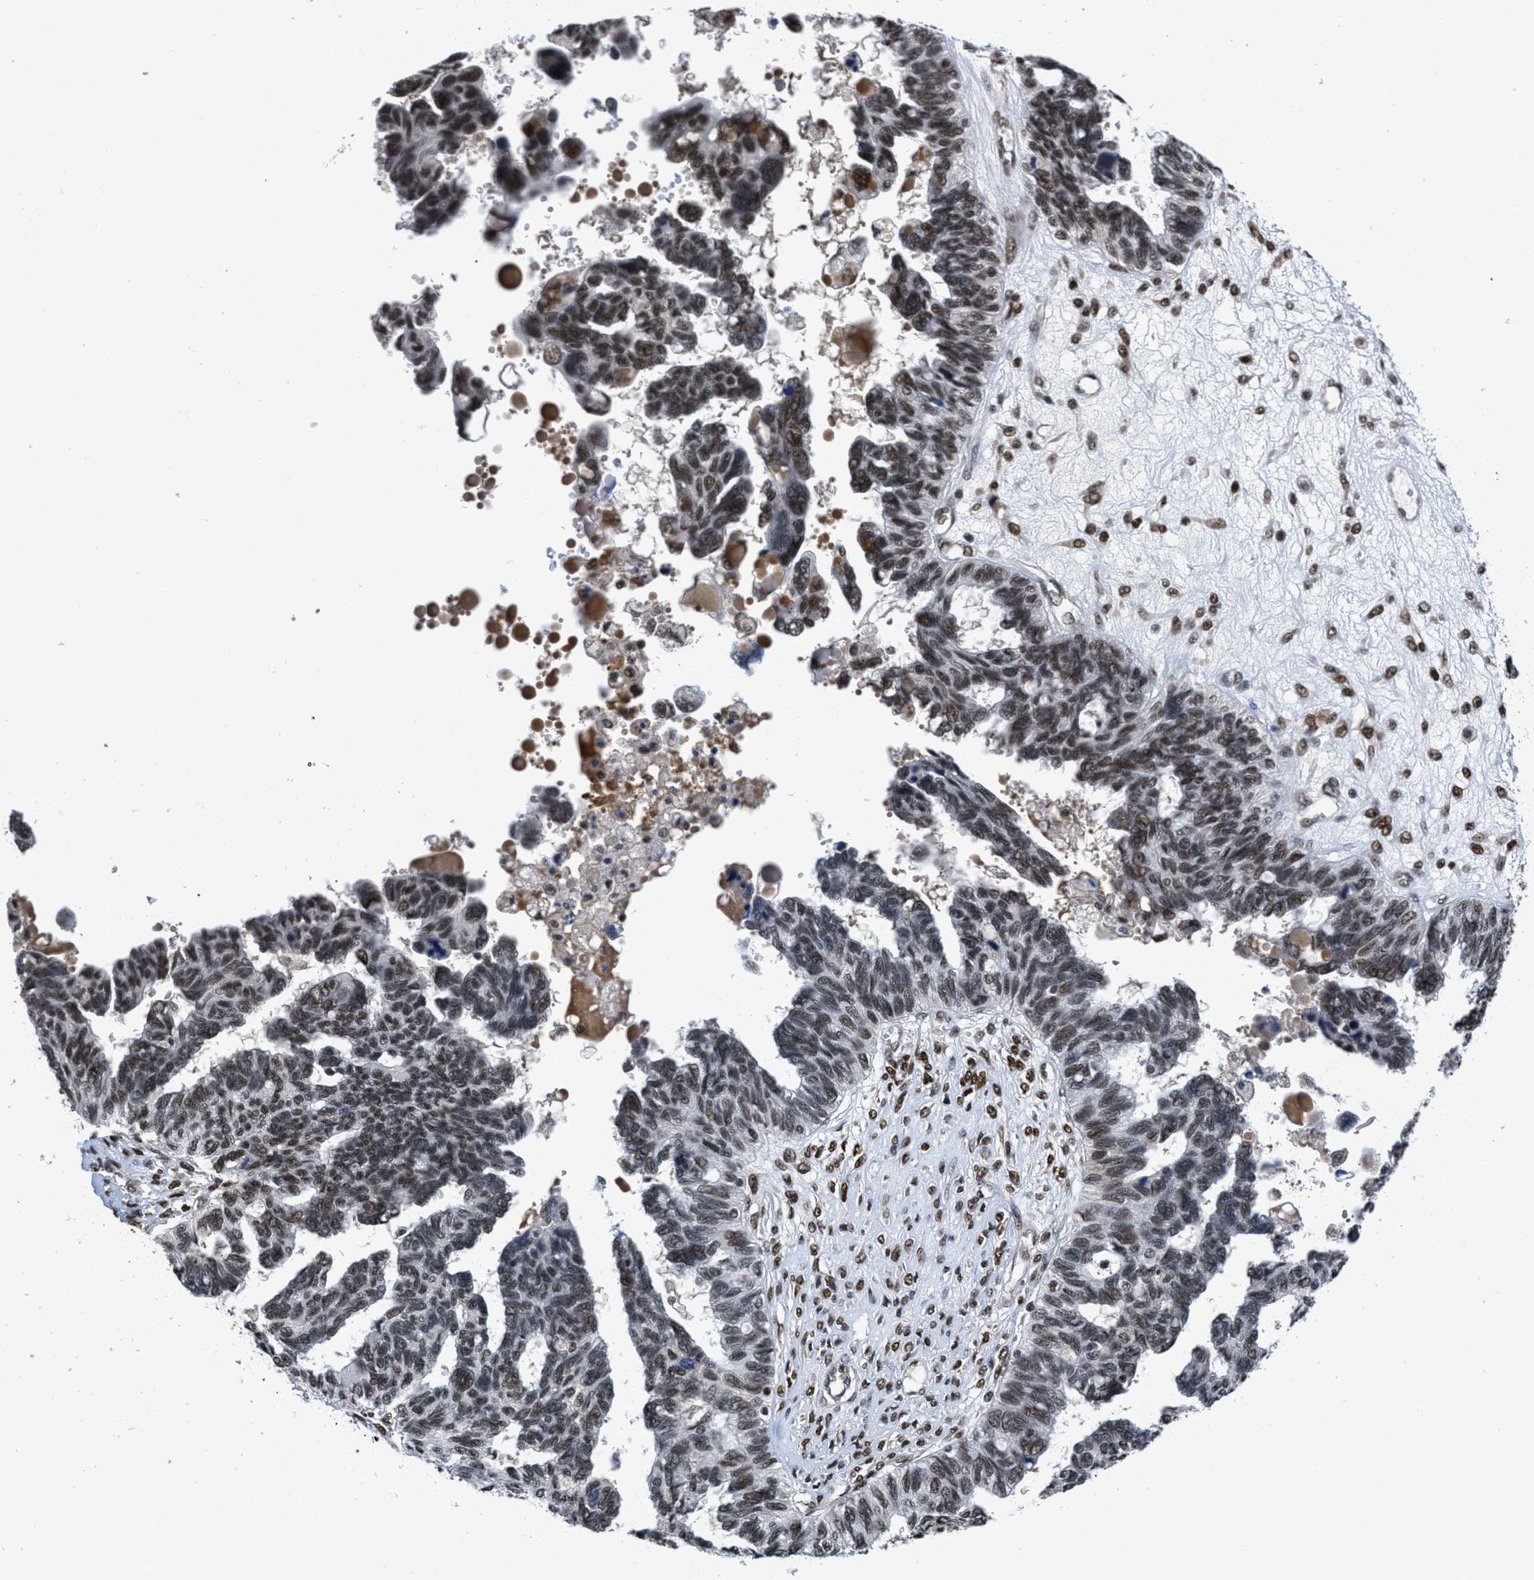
{"staining": {"intensity": "moderate", "quantity": ">75%", "location": "nuclear"}, "tissue": "ovarian cancer", "cell_type": "Tumor cells", "image_type": "cancer", "snomed": [{"axis": "morphology", "description": "Cystadenocarcinoma, serous, NOS"}, {"axis": "topography", "description": "Ovary"}], "caption": "A photomicrograph of human ovarian cancer (serous cystadenocarcinoma) stained for a protein displays moderate nuclear brown staining in tumor cells.", "gene": "CUL4B", "patient": {"sex": "female", "age": 79}}